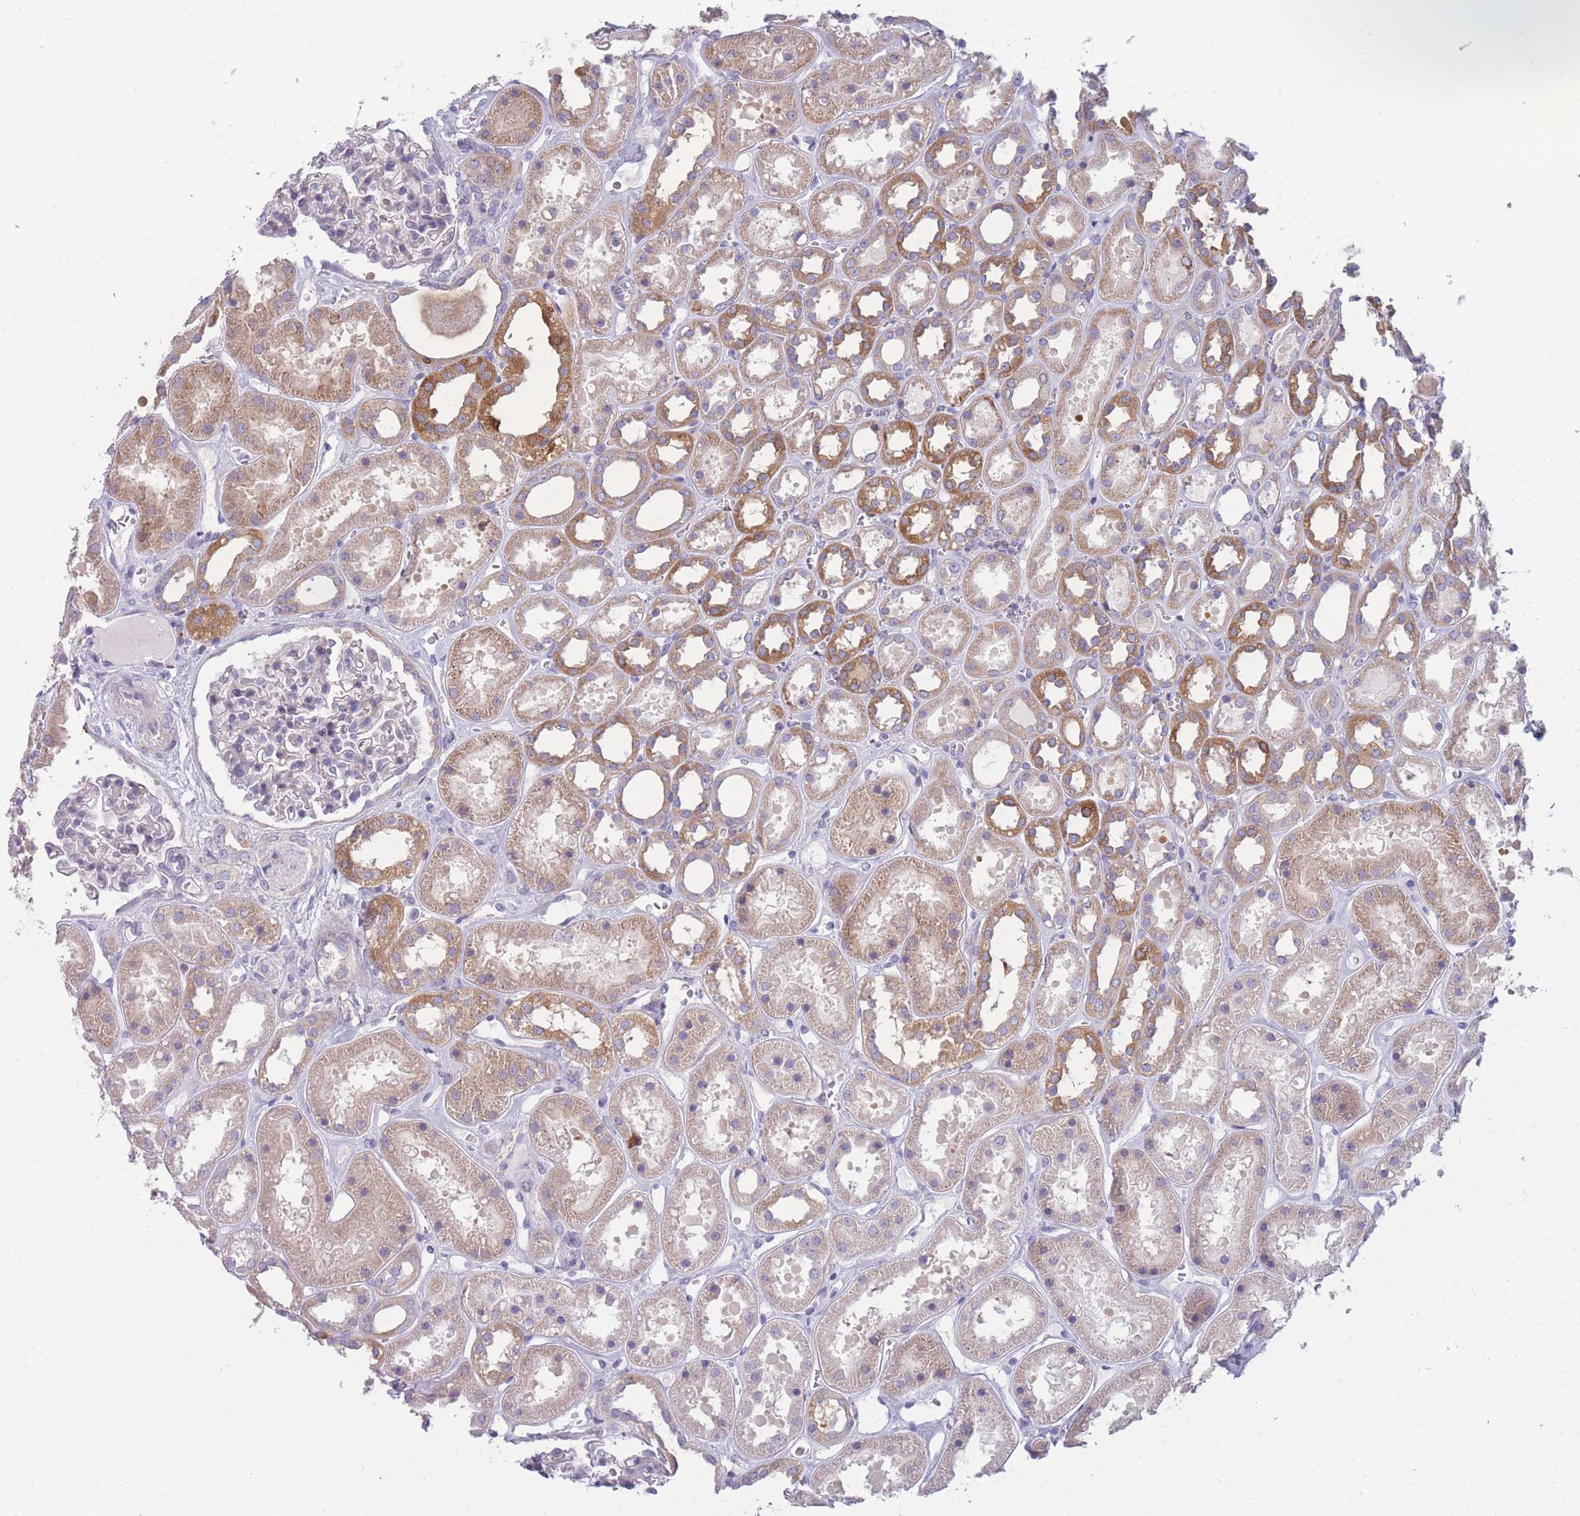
{"staining": {"intensity": "negative", "quantity": "none", "location": "none"}, "tissue": "kidney", "cell_type": "Cells in glomeruli", "image_type": "normal", "snomed": [{"axis": "morphology", "description": "Normal tissue, NOS"}, {"axis": "topography", "description": "Kidney"}], "caption": "Immunohistochemistry image of unremarkable kidney stained for a protein (brown), which exhibits no expression in cells in glomeruli. (DAB immunohistochemistry (IHC) visualized using brightfield microscopy, high magnification).", "gene": "PDE4A", "patient": {"sex": "female", "age": 41}}